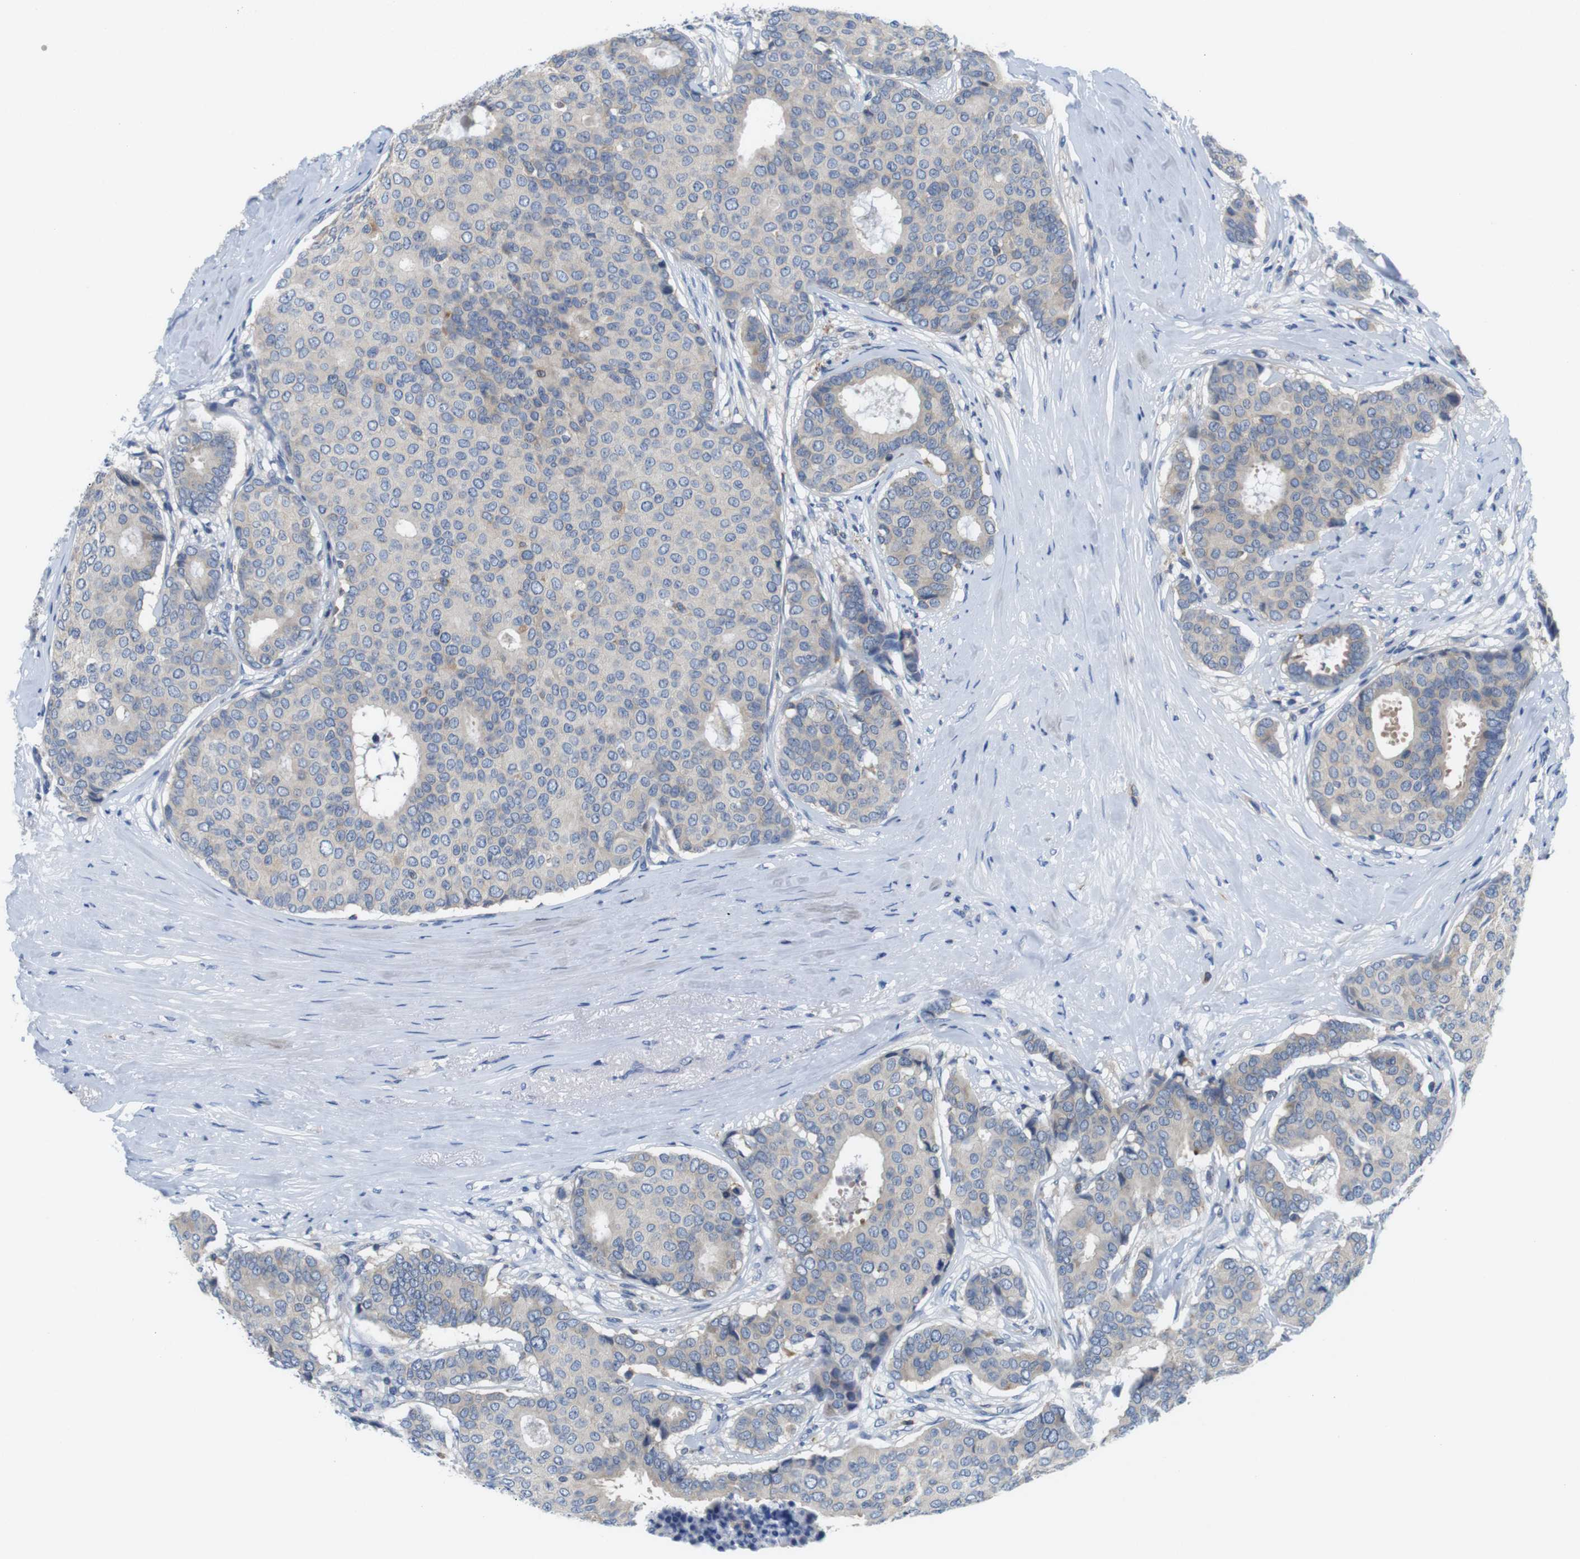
{"staining": {"intensity": "negative", "quantity": "none", "location": "none"}, "tissue": "breast cancer", "cell_type": "Tumor cells", "image_type": "cancer", "snomed": [{"axis": "morphology", "description": "Duct carcinoma"}, {"axis": "topography", "description": "Breast"}], "caption": "Histopathology image shows no significant protein staining in tumor cells of breast infiltrating ductal carcinoma.", "gene": "CNGA2", "patient": {"sex": "female", "age": 75}}